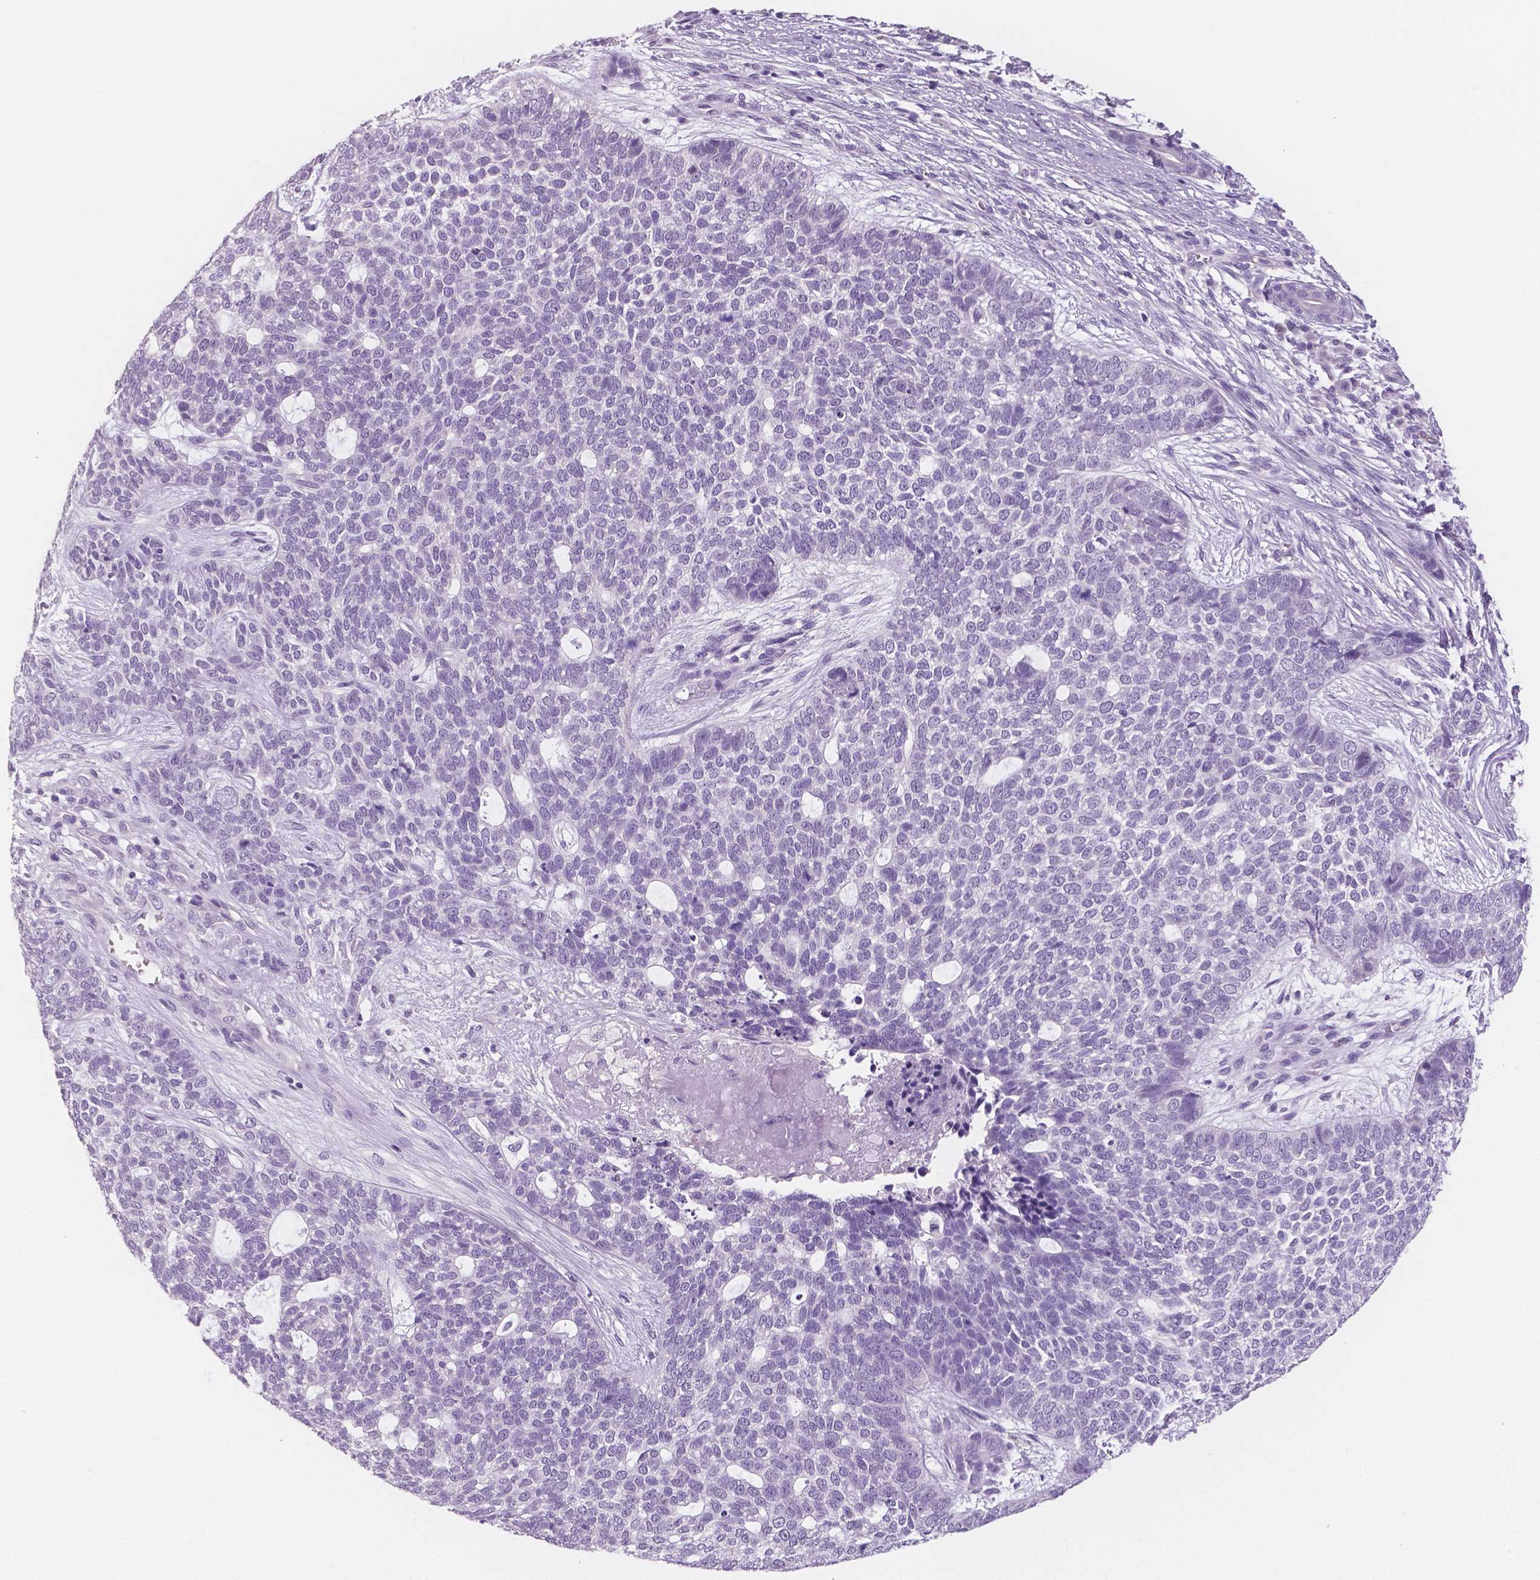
{"staining": {"intensity": "negative", "quantity": "none", "location": "none"}, "tissue": "skin cancer", "cell_type": "Tumor cells", "image_type": "cancer", "snomed": [{"axis": "morphology", "description": "Basal cell carcinoma"}, {"axis": "topography", "description": "Skin"}], "caption": "DAB (3,3'-diaminobenzidine) immunohistochemical staining of human basal cell carcinoma (skin) reveals no significant positivity in tumor cells.", "gene": "TSPAN7", "patient": {"sex": "female", "age": 69}}